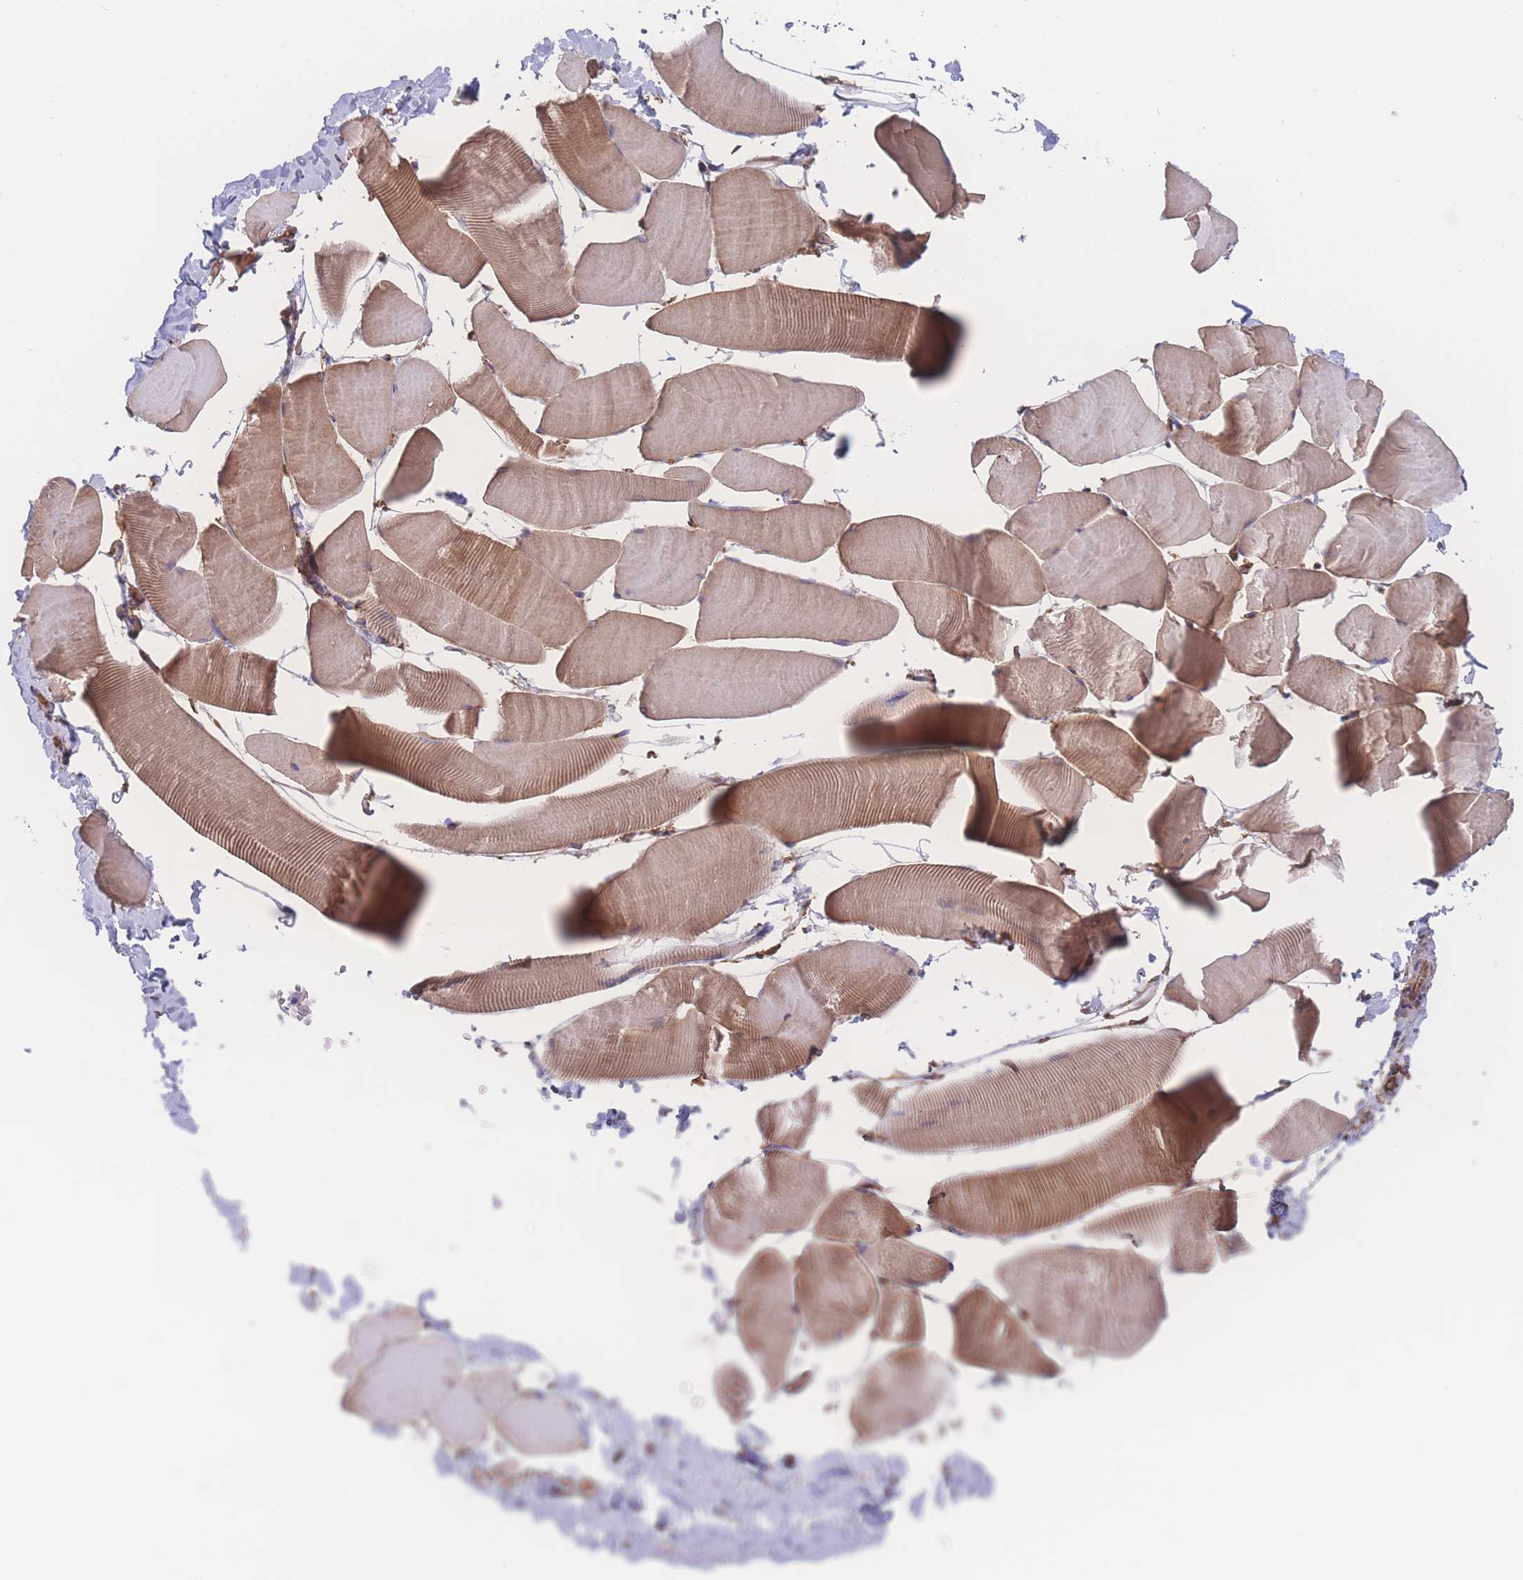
{"staining": {"intensity": "moderate", "quantity": "25%-75%", "location": "cytoplasmic/membranous"}, "tissue": "skeletal muscle", "cell_type": "Myocytes", "image_type": "normal", "snomed": [{"axis": "morphology", "description": "Normal tissue, NOS"}, {"axis": "topography", "description": "Skeletal muscle"}], "caption": "Skeletal muscle stained for a protein (brown) shows moderate cytoplasmic/membranous positive positivity in approximately 25%-75% of myocytes.", "gene": "CFAP97", "patient": {"sex": "male", "age": 25}}